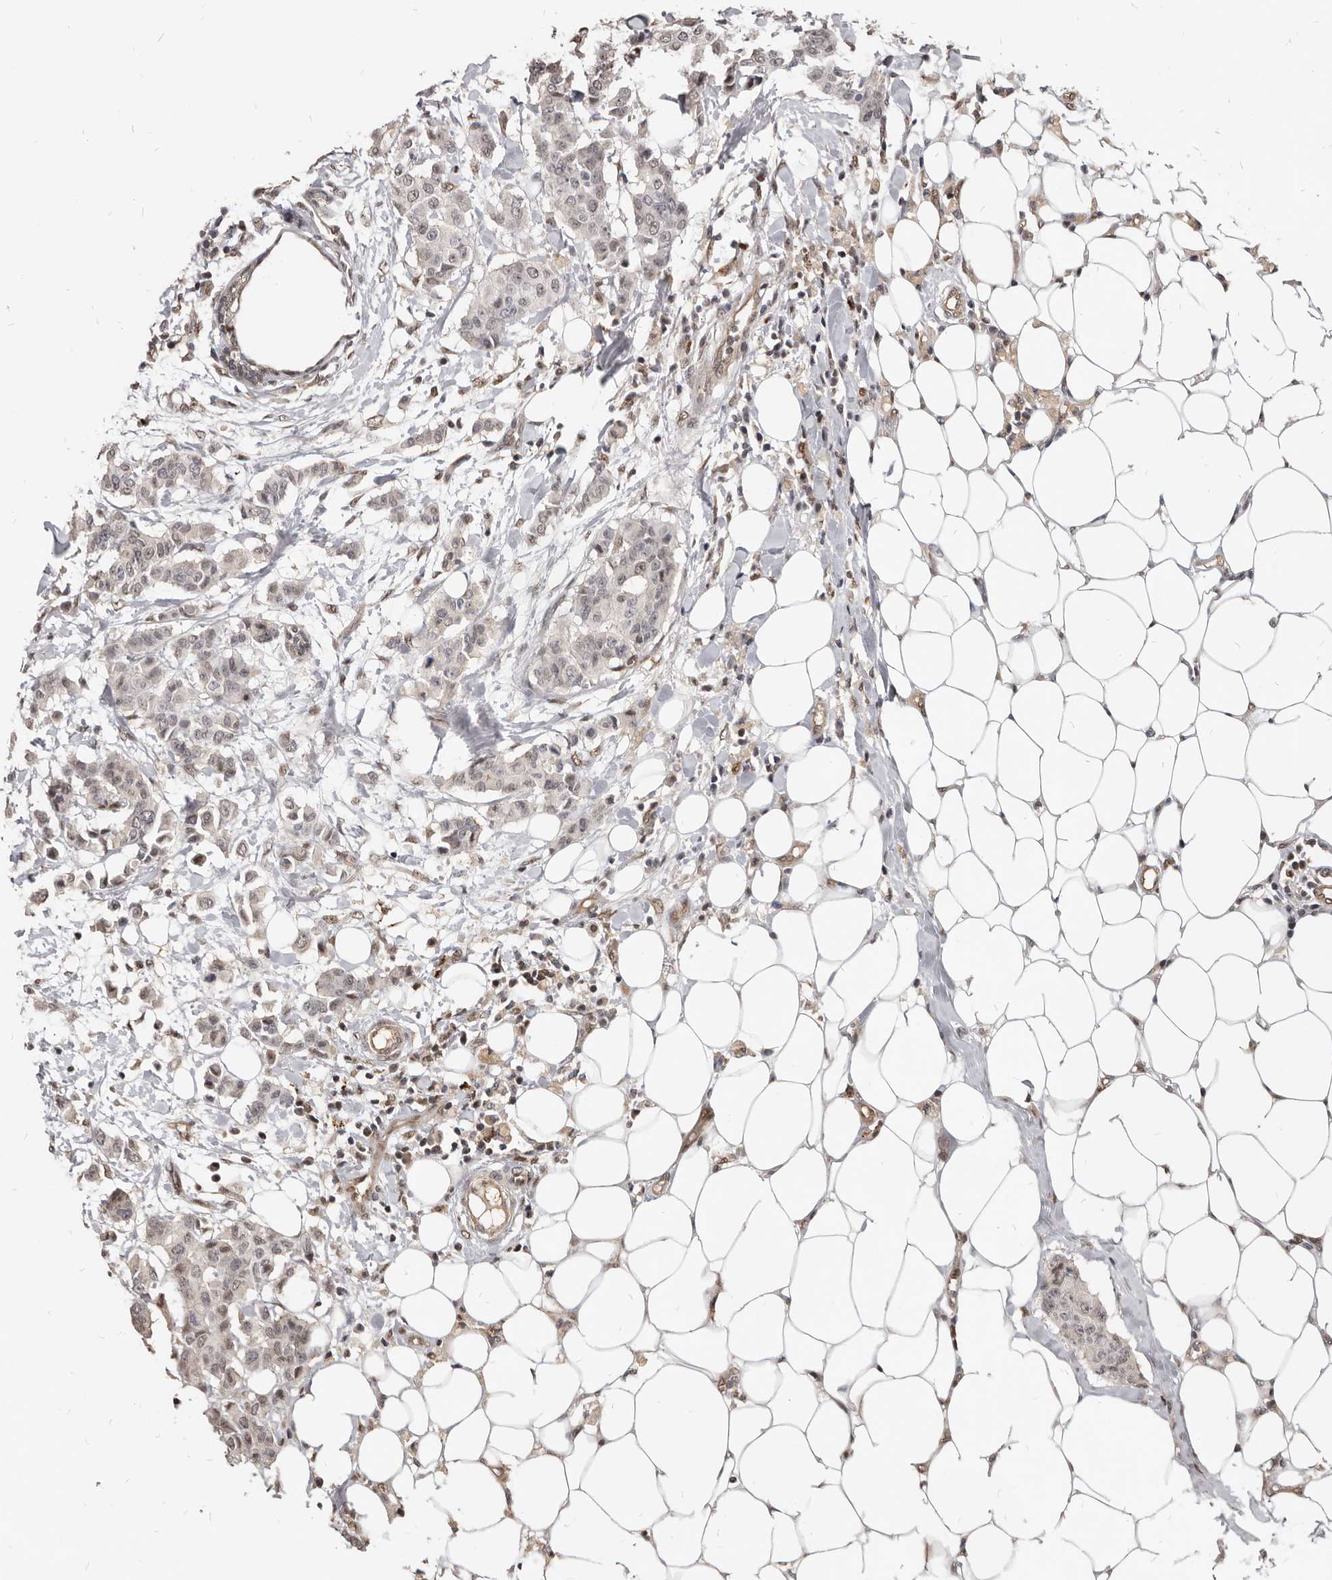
{"staining": {"intensity": "weak", "quantity": "<25%", "location": "nuclear"}, "tissue": "breast cancer", "cell_type": "Tumor cells", "image_type": "cancer", "snomed": [{"axis": "morphology", "description": "Duct carcinoma"}, {"axis": "topography", "description": "Breast"}], "caption": "Photomicrograph shows no protein staining in tumor cells of invasive ductal carcinoma (breast) tissue.", "gene": "ATF5", "patient": {"sex": "female", "age": 40}}